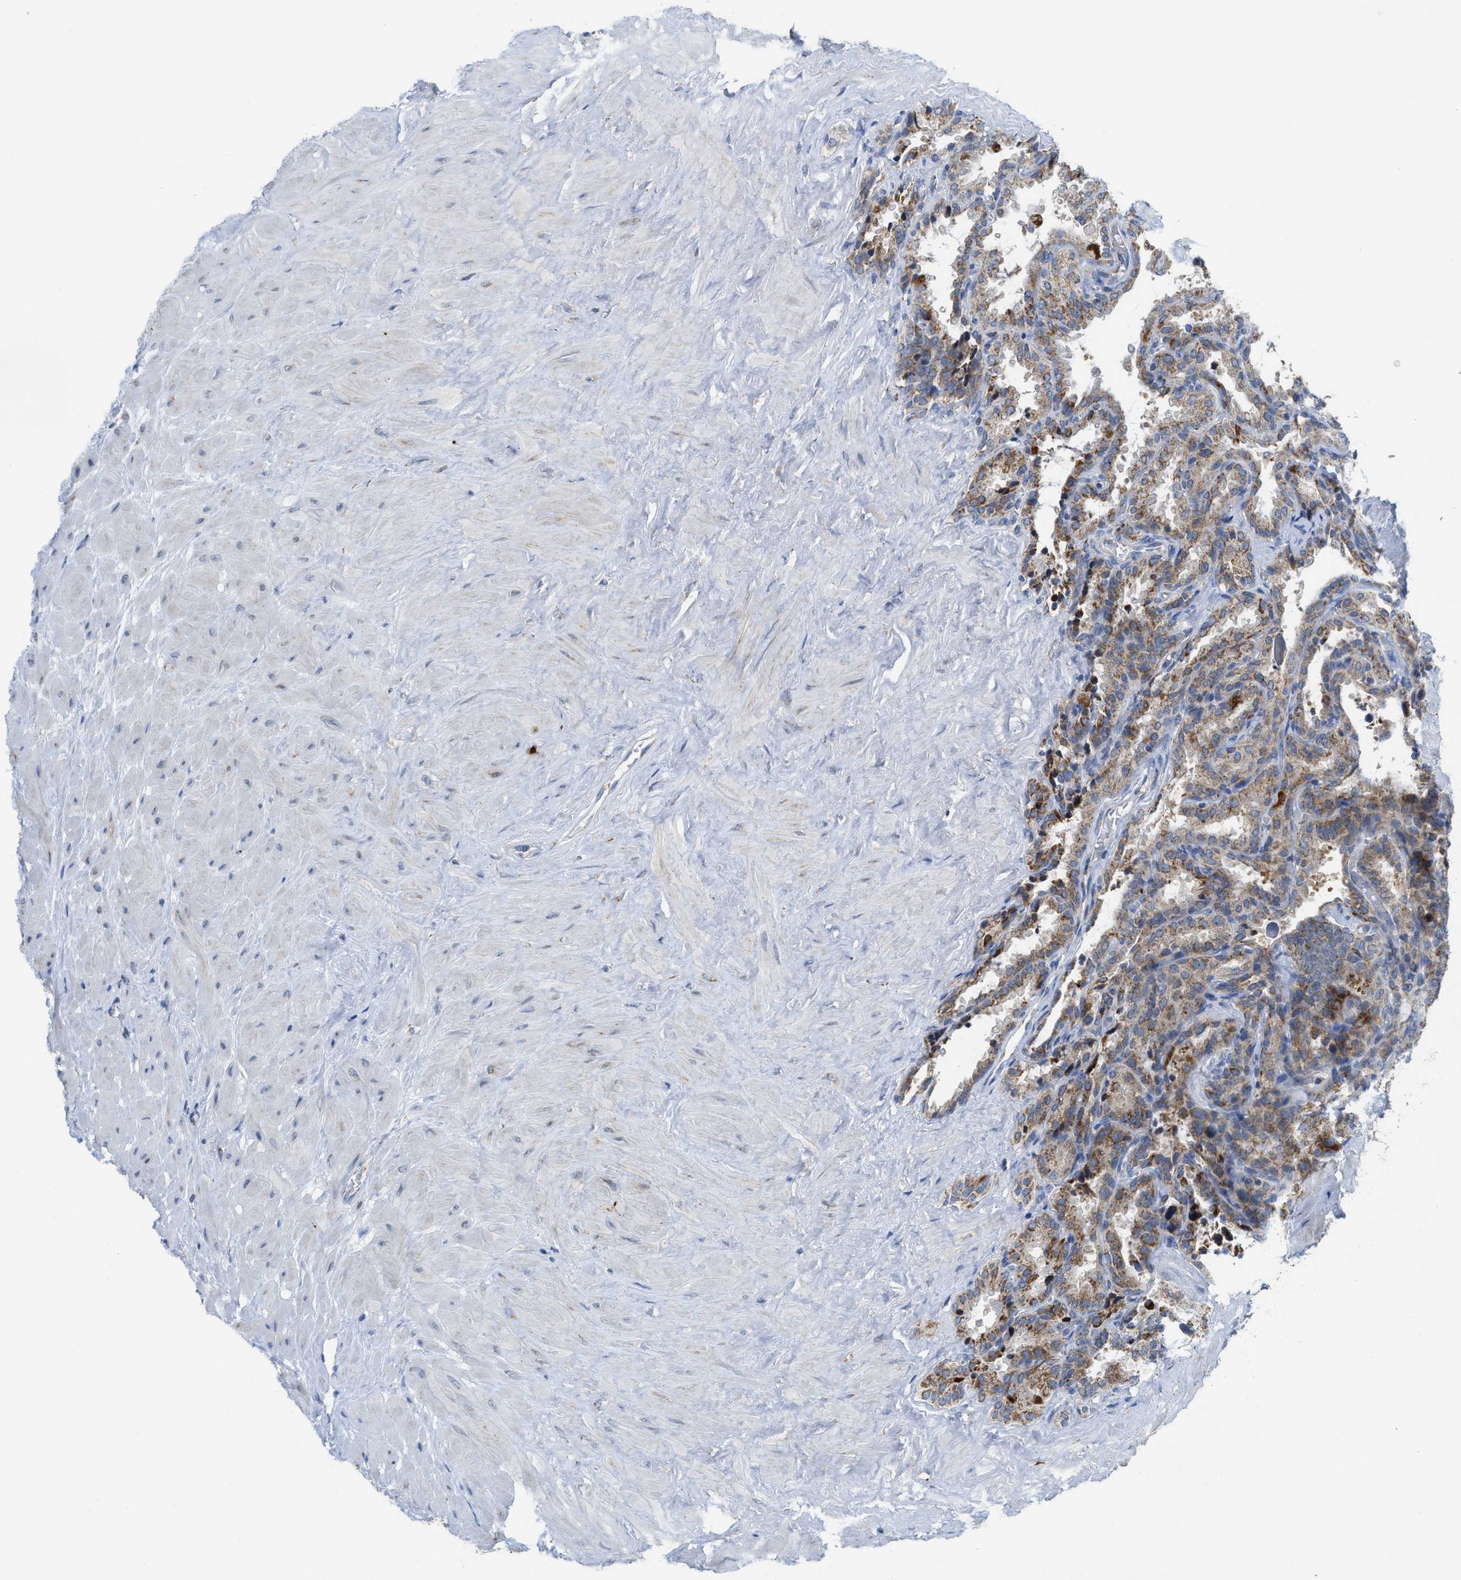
{"staining": {"intensity": "moderate", "quantity": "25%-75%", "location": "cytoplasmic/membranous"}, "tissue": "seminal vesicle", "cell_type": "Glandular cells", "image_type": "normal", "snomed": [{"axis": "morphology", "description": "Normal tissue, NOS"}, {"axis": "topography", "description": "Seminal veicle"}], "caption": "Protein analysis of benign seminal vesicle displays moderate cytoplasmic/membranous staining in approximately 25%-75% of glandular cells. The staining was performed using DAB (3,3'-diaminobenzidine) to visualize the protein expression in brown, while the nuclei were stained in blue with hematoxylin (Magnification: 20x).", "gene": "GATD3", "patient": {"sex": "male", "age": 46}}